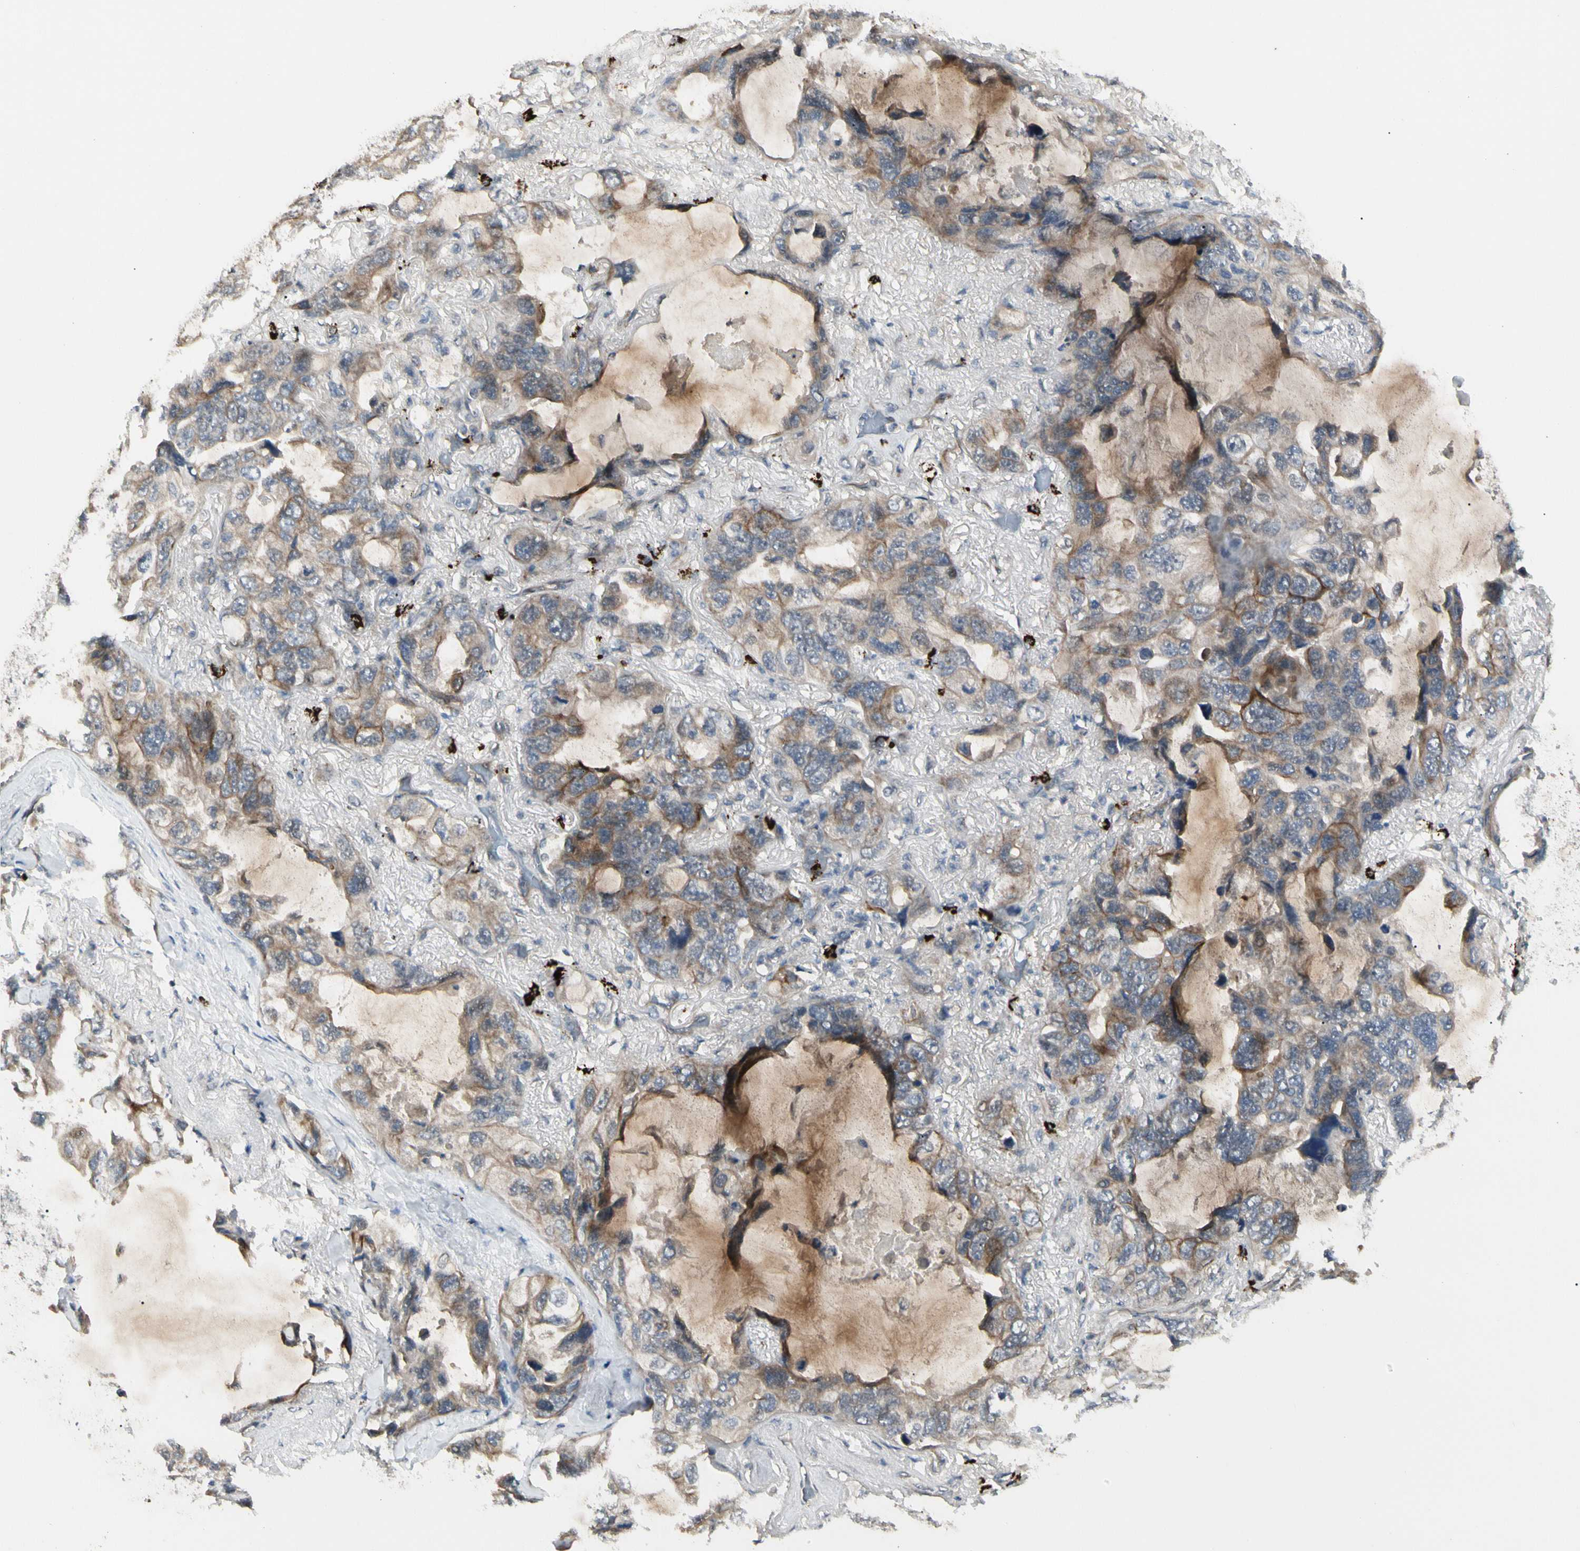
{"staining": {"intensity": "moderate", "quantity": "25%-75%", "location": "cytoplasmic/membranous"}, "tissue": "lung cancer", "cell_type": "Tumor cells", "image_type": "cancer", "snomed": [{"axis": "morphology", "description": "Squamous cell carcinoma, NOS"}, {"axis": "topography", "description": "Lung"}], "caption": "This is an image of IHC staining of squamous cell carcinoma (lung), which shows moderate positivity in the cytoplasmic/membranous of tumor cells.", "gene": "ATG4C", "patient": {"sex": "female", "age": 73}}